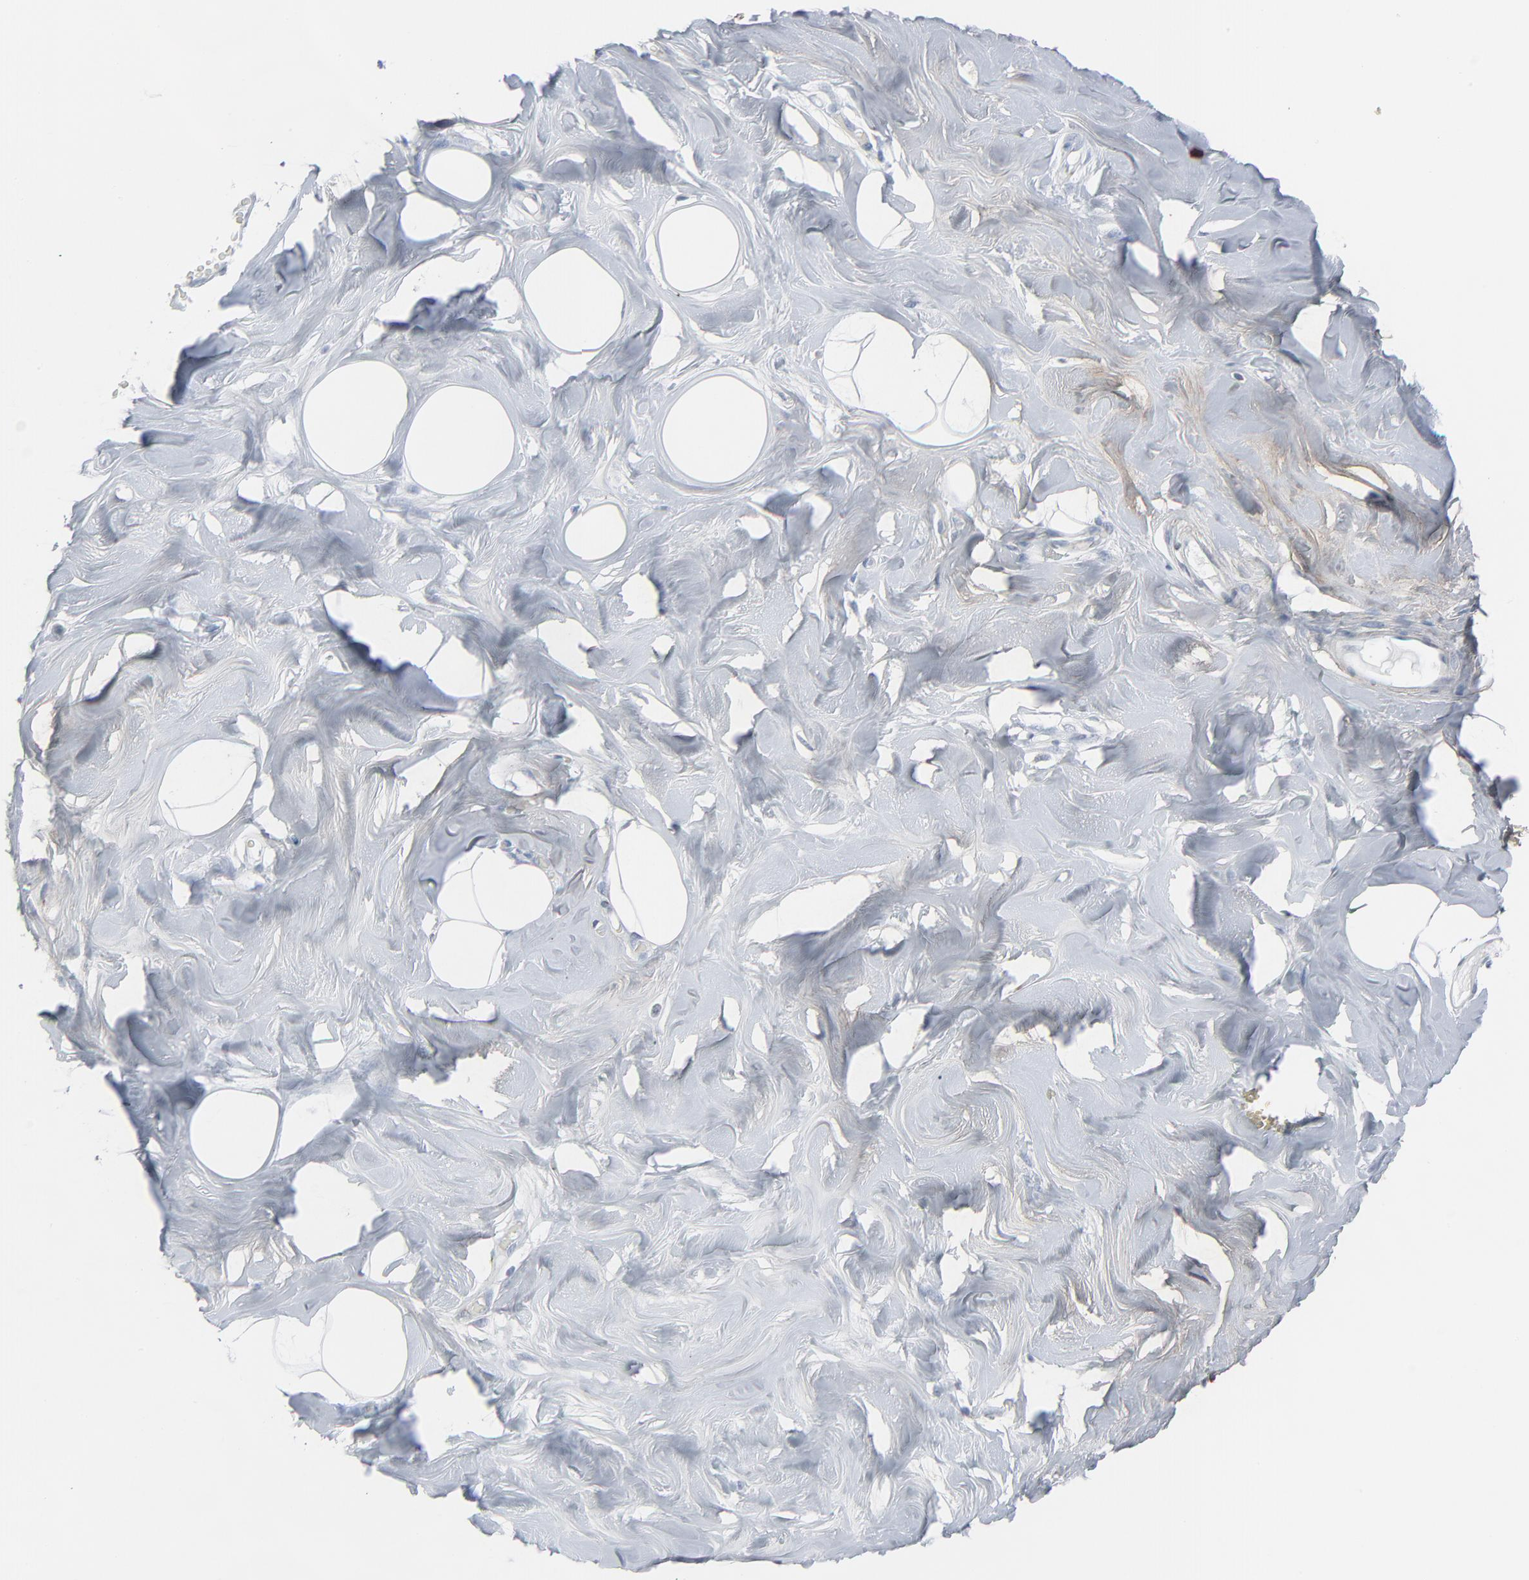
{"staining": {"intensity": "negative", "quantity": "none", "location": "none"}, "tissue": "breast", "cell_type": "Adipocytes", "image_type": "normal", "snomed": [{"axis": "morphology", "description": "Normal tissue, NOS"}, {"axis": "topography", "description": "Breast"}, {"axis": "topography", "description": "Soft tissue"}], "caption": "Immunohistochemistry (IHC) of unremarkable human breast reveals no positivity in adipocytes. (DAB (3,3'-diaminobenzidine) IHC, high magnification).", "gene": "BGN", "patient": {"sex": "female", "age": 25}}